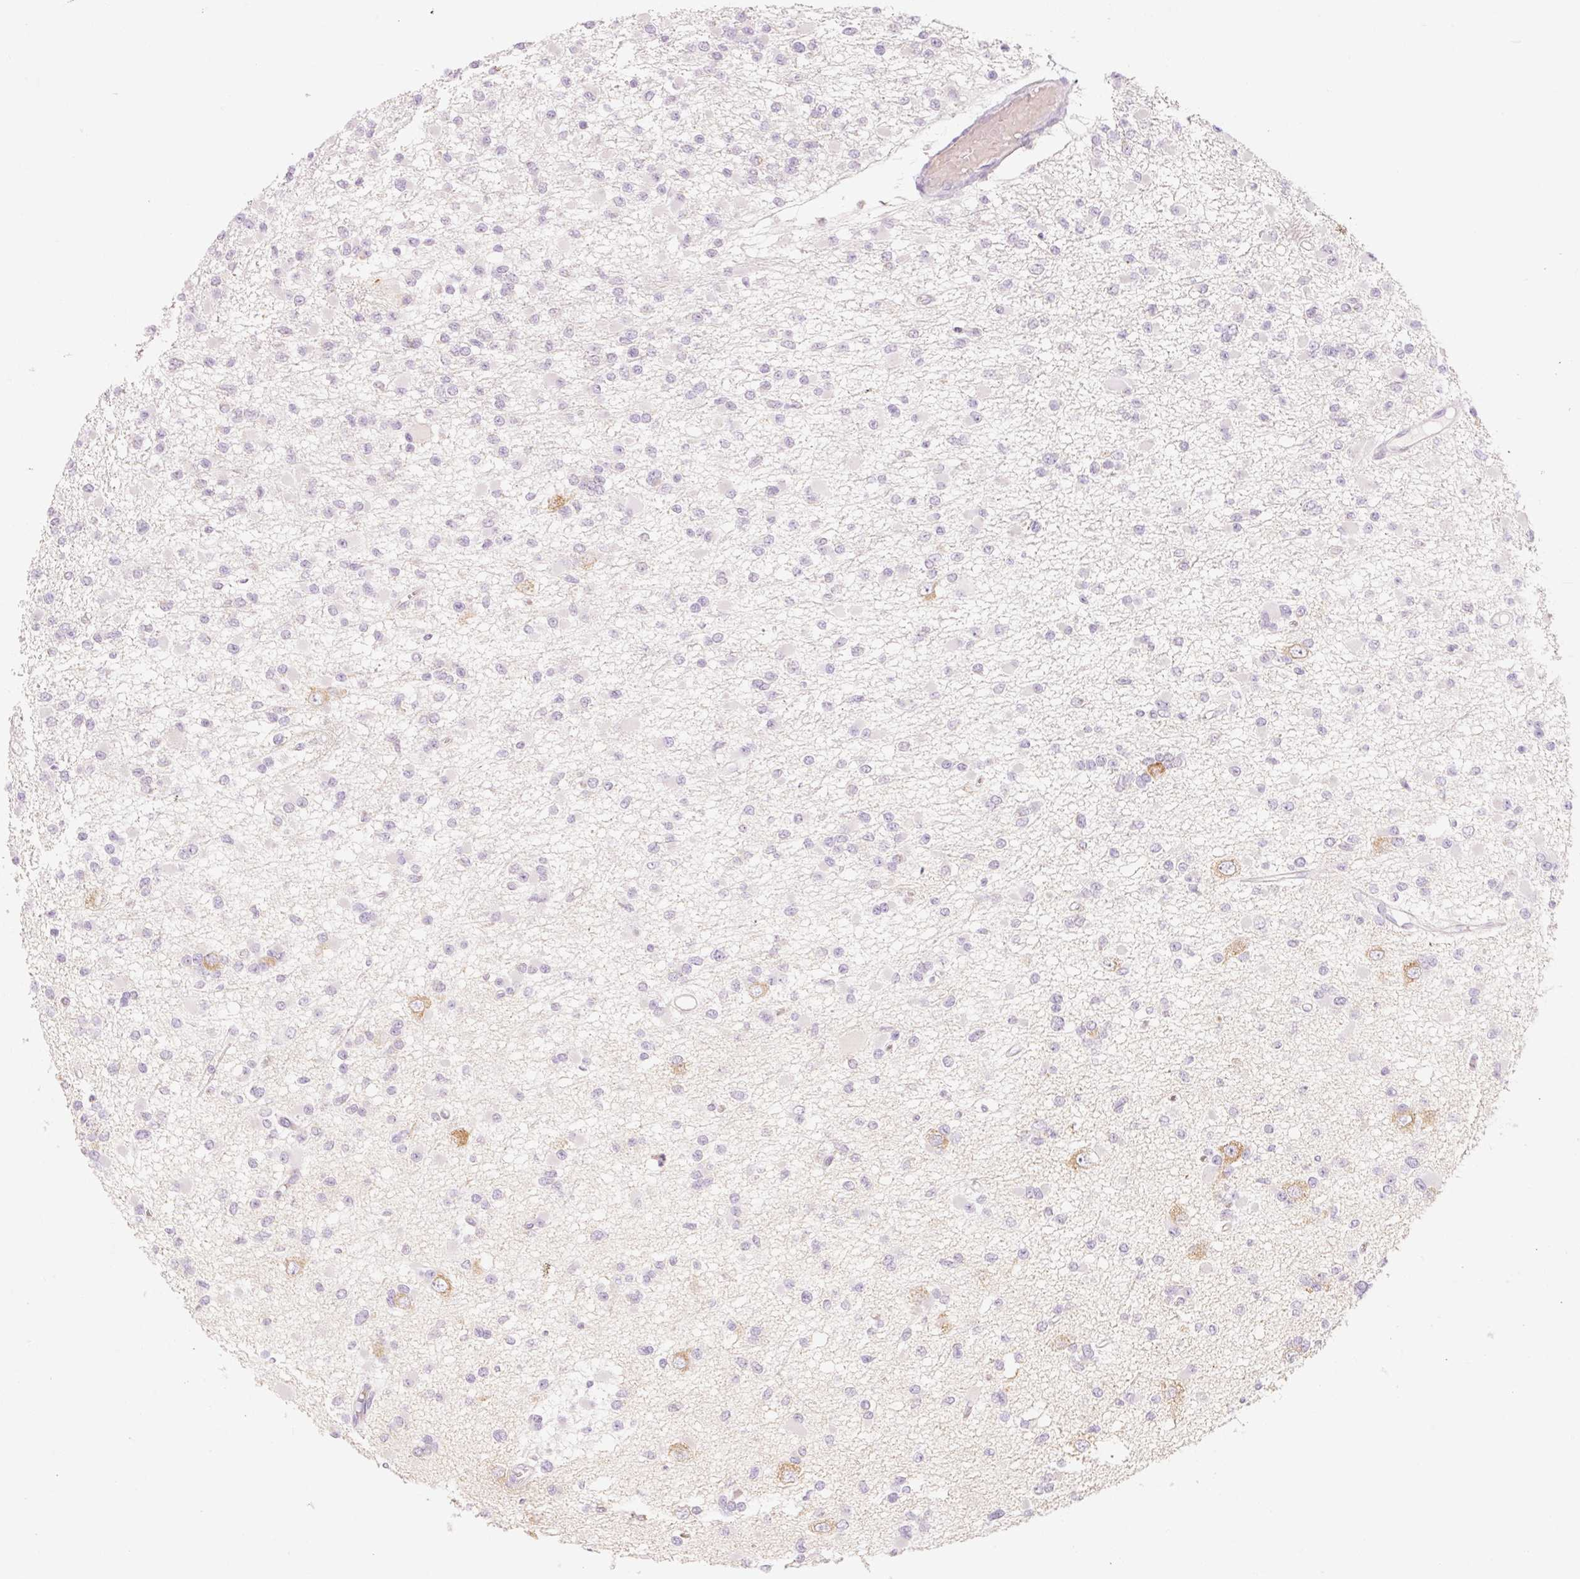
{"staining": {"intensity": "negative", "quantity": "none", "location": "none"}, "tissue": "glioma", "cell_type": "Tumor cells", "image_type": "cancer", "snomed": [{"axis": "morphology", "description": "Glioma, malignant, Low grade"}, {"axis": "topography", "description": "Brain"}], "caption": "Human malignant low-grade glioma stained for a protein using immunohistochemistry (IHC) shows no positivity in tumor cells.", "gene": "MYO1D", "patient": {"sex": "female", "age": 22}}